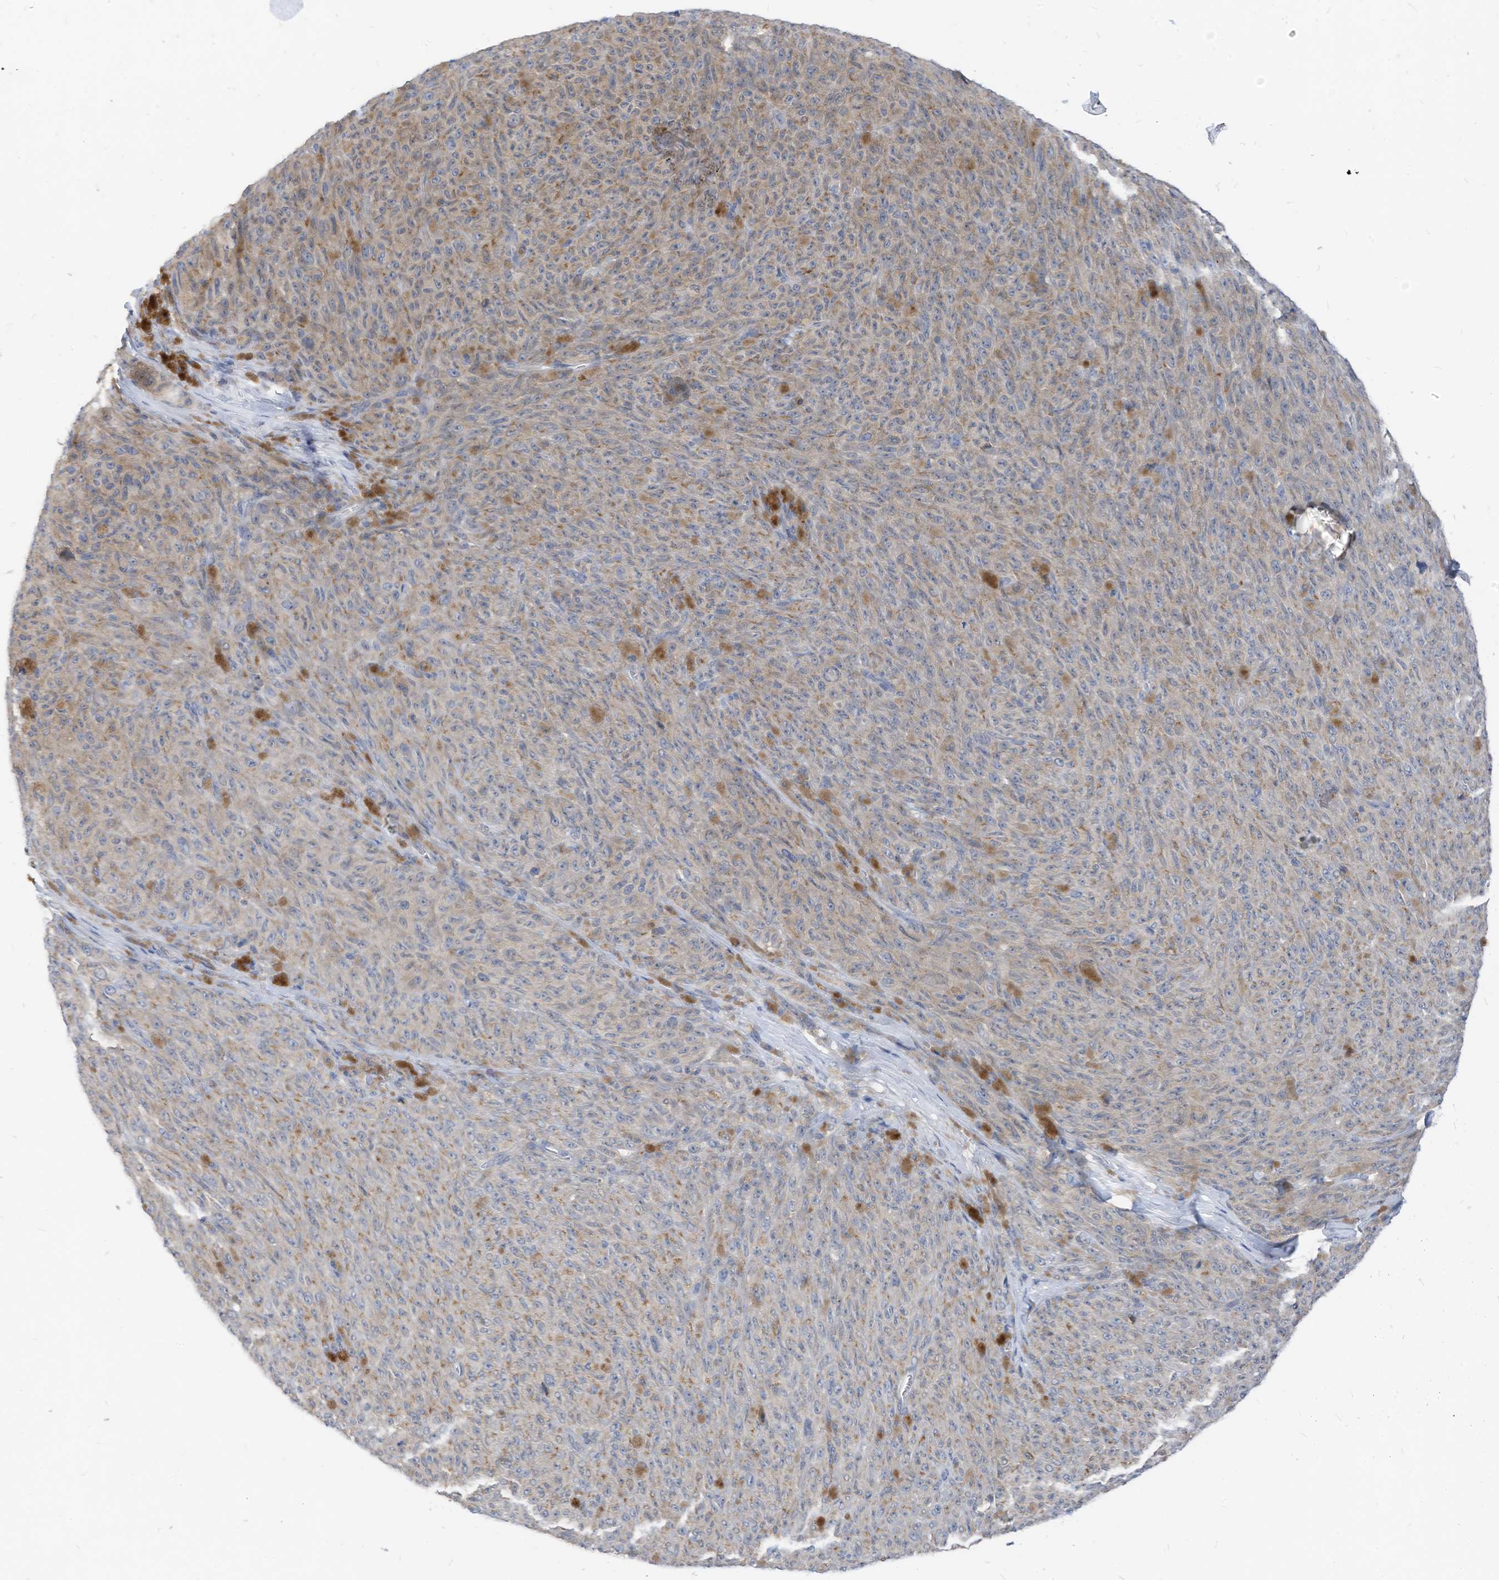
{"staining": {"intensity": "negative", "quantity": "none", "location": "none"}, "tissue": "melanoma", "cell_type": "Tumor cells", "image_type": "cancer", "snomed": [{"axis": "morphology", "description": "Malignant melanoma, NOS"}, {"axis": "topography", "description": "Skin"}], "caption": "Tumor cells are negative for brown protein staining in melanoma.", "gene": "LDAH", "patient": {"sex": "female", "age": 82}}